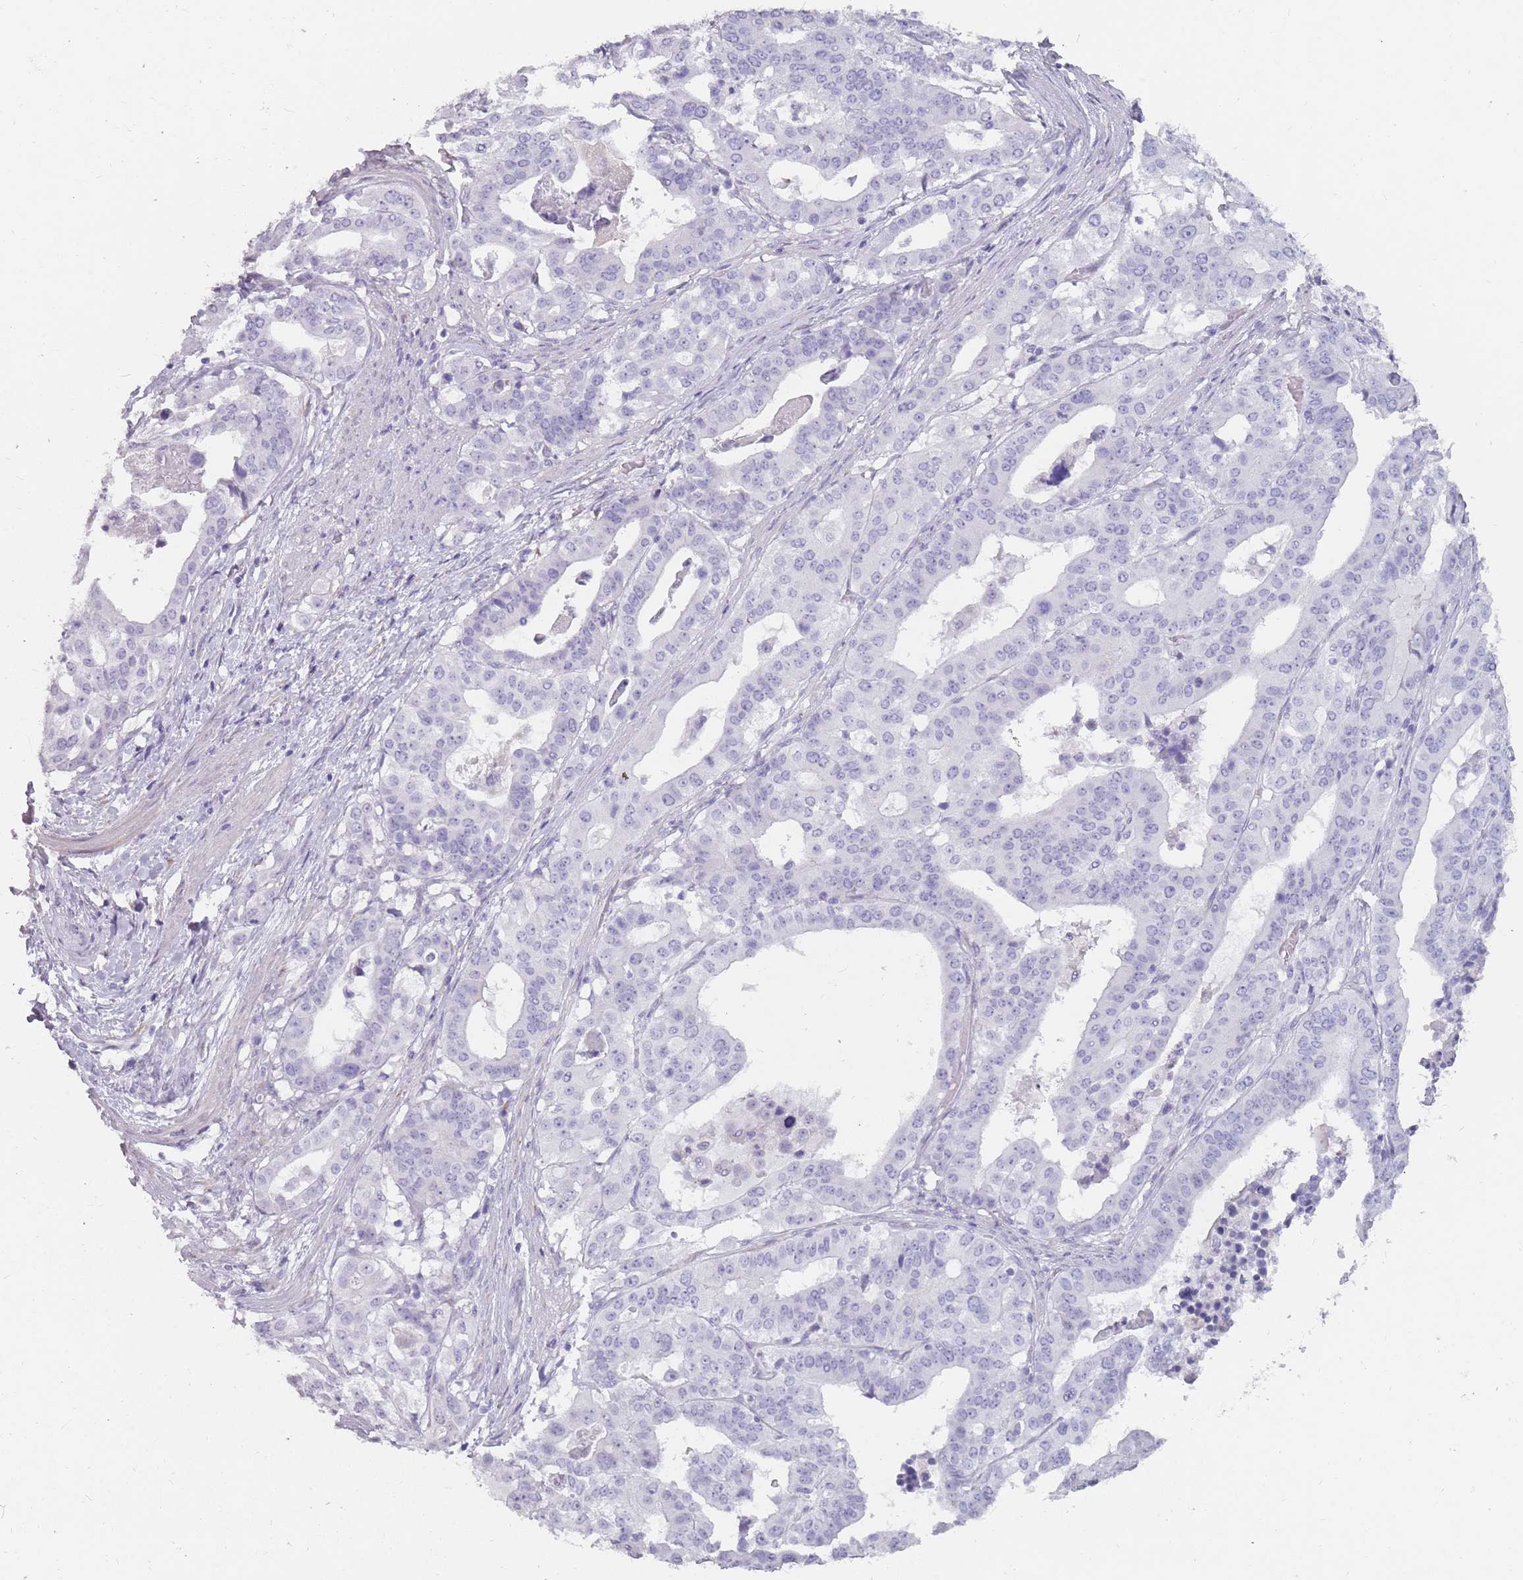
{"staining": {"intensity": "negative", "quantity": "none", "location": "none"}, "tissue": "stomach cancer", "cell_type": "Tumor cells", "image_type": "cancer", "snomed": [{"axis": "morphology", "description": "Adenocarcinoma, NOS"}, {"axis": "topography", "description": "Stomach"}], "caption": "The histopathology image exhibits no significant positivity in tumor cells of stomach cancer.", "gene": "DDX4", "patient": {"sex": "male", "age": 48}}